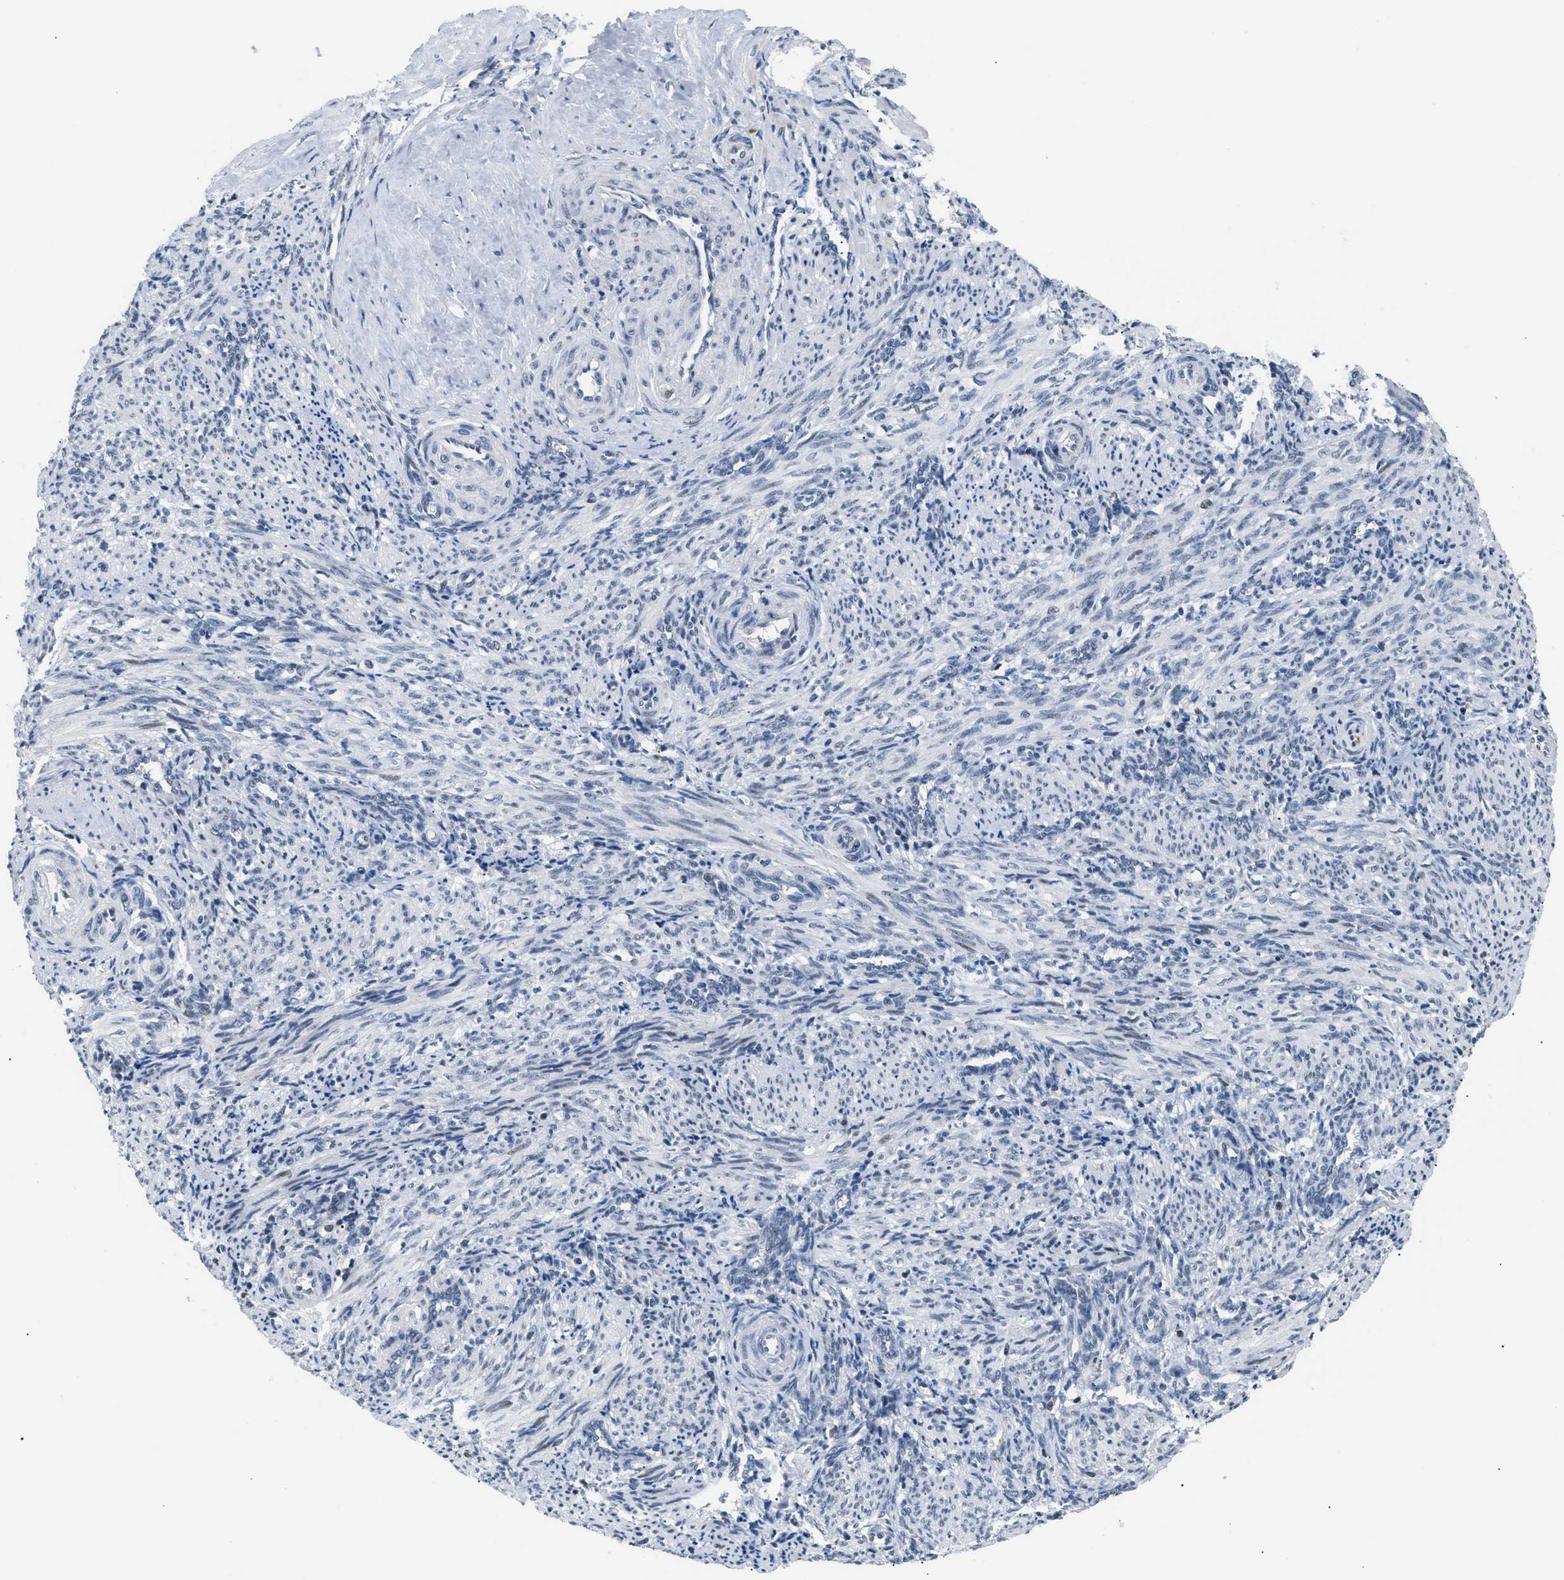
{"staining": {"intensity": "weak", "quantity": "<25%", "location": "cytoplasmic/membranous"}, "tissue": "smooth muscle", "cell_type": "Smooth muscle cells", "image_type": "normal", "snomed": [{"axis": "morphology", "description": "Normal tissue, NOS"}, {"axis": "topography", "description": "Endometrium"}], "caption": "Immunohistochemistry (IHC) photomicrograph of unremarkable smooth muscle stained for a protein (brown), which shows no expression in smooth muscle cells.", "gene": "KCNC3", "patient": {"sex": "female", "age": 33}}